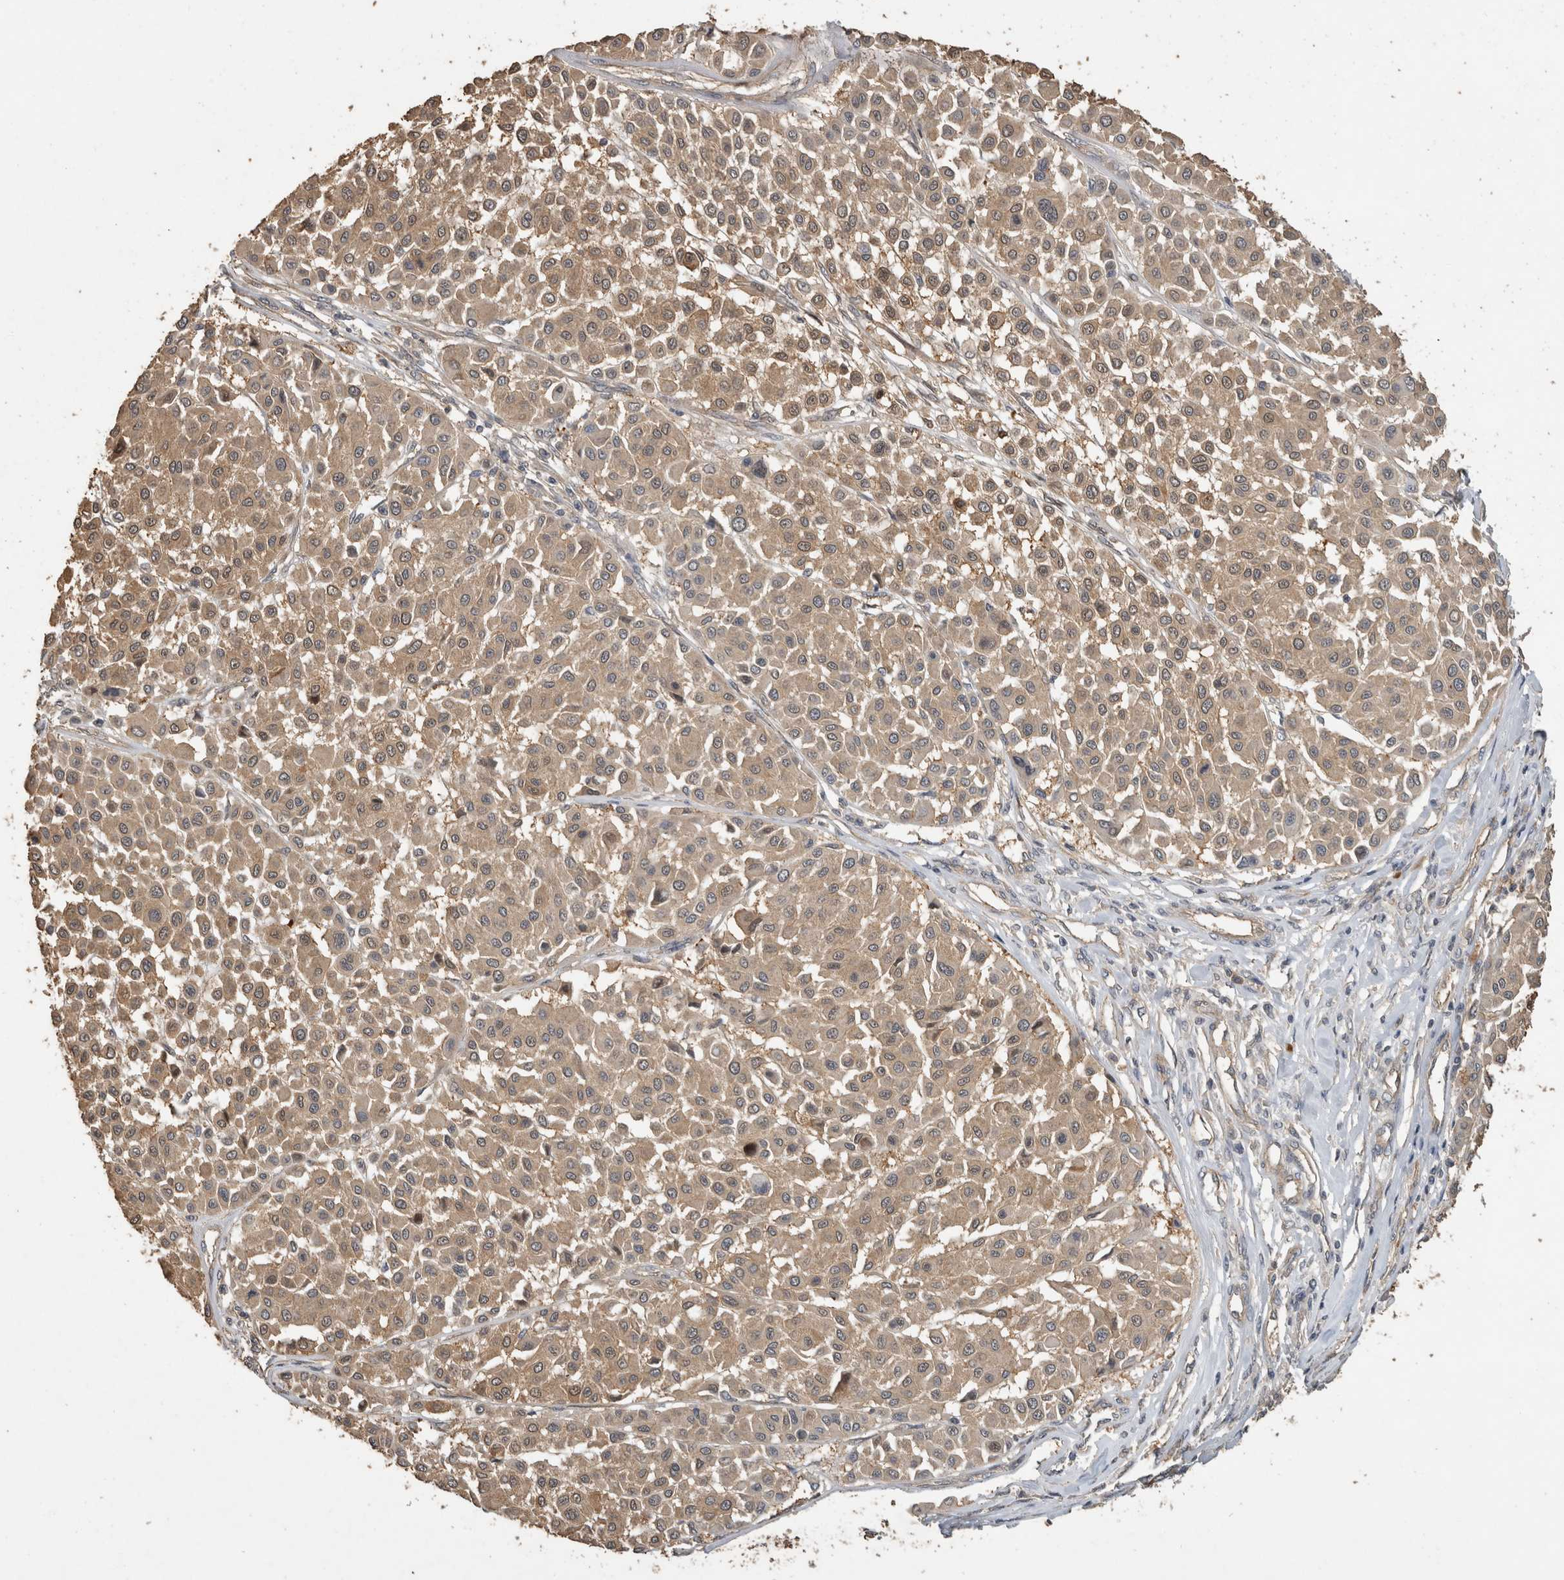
{"staining": {"intensity": "weak", "quantity": ">75%", "location": "cytoplasmic/membranous"}, "tissue": "melanoma", "cell_type": "Tumor cells", "image_type": "cancer", "snomed": [{"axis": "morphology", "description": "Malignant melanoma, Metastatic site"}, {"axis": "topography", "description": "Soft tissue"}], "caption": "Approximately >75% of tumor cells in malignant melanoma (metastatic site) exhibit weak cytoplasmic/membranous protein positivity as visualized by brown immunohistochemical staining.", "gene": "RHPN1", "patient": {"sex": "male", "age": 41}}